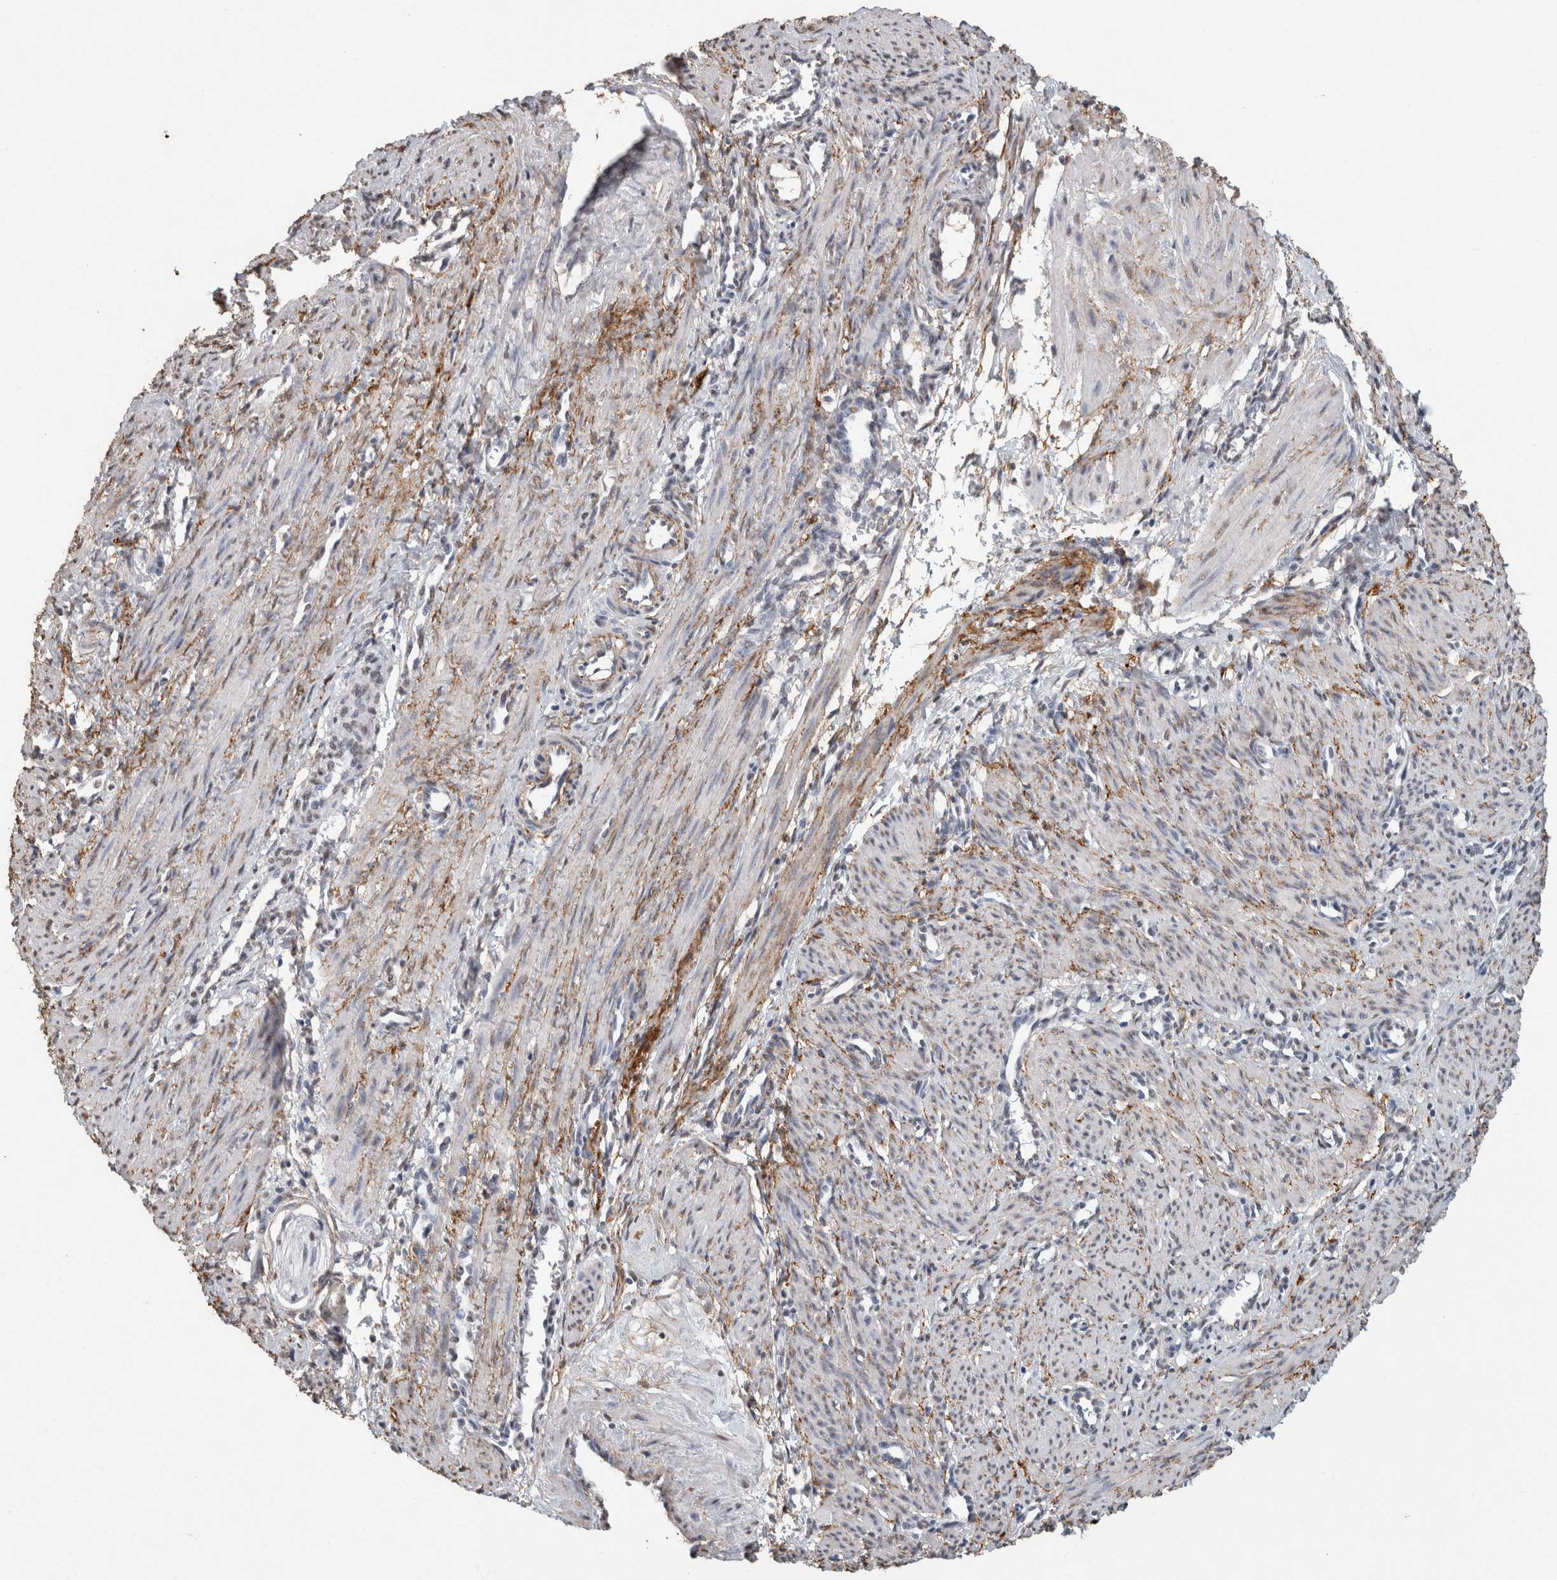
{"staining": {"intensity": "weak", "quantity": "25%-75%", "location": "cytoplasmic/membranous"}, "tissue": "smooth muscle", "cell_type": "Smooth muscle cells", "image_type": "normal", "snomed": [{"axis": "morphology", "description": "Normal tissue, NOS"}, {"axis": "topography", "description": "Endometrium"}], "caption": "Weak cytoplasmic/membranous positivity is identified in about 25%-75% of smooth muscle cells in benign smooth muscle.", "gene": "LTBP1", "patient": {"sex": "female", "age": 33}}